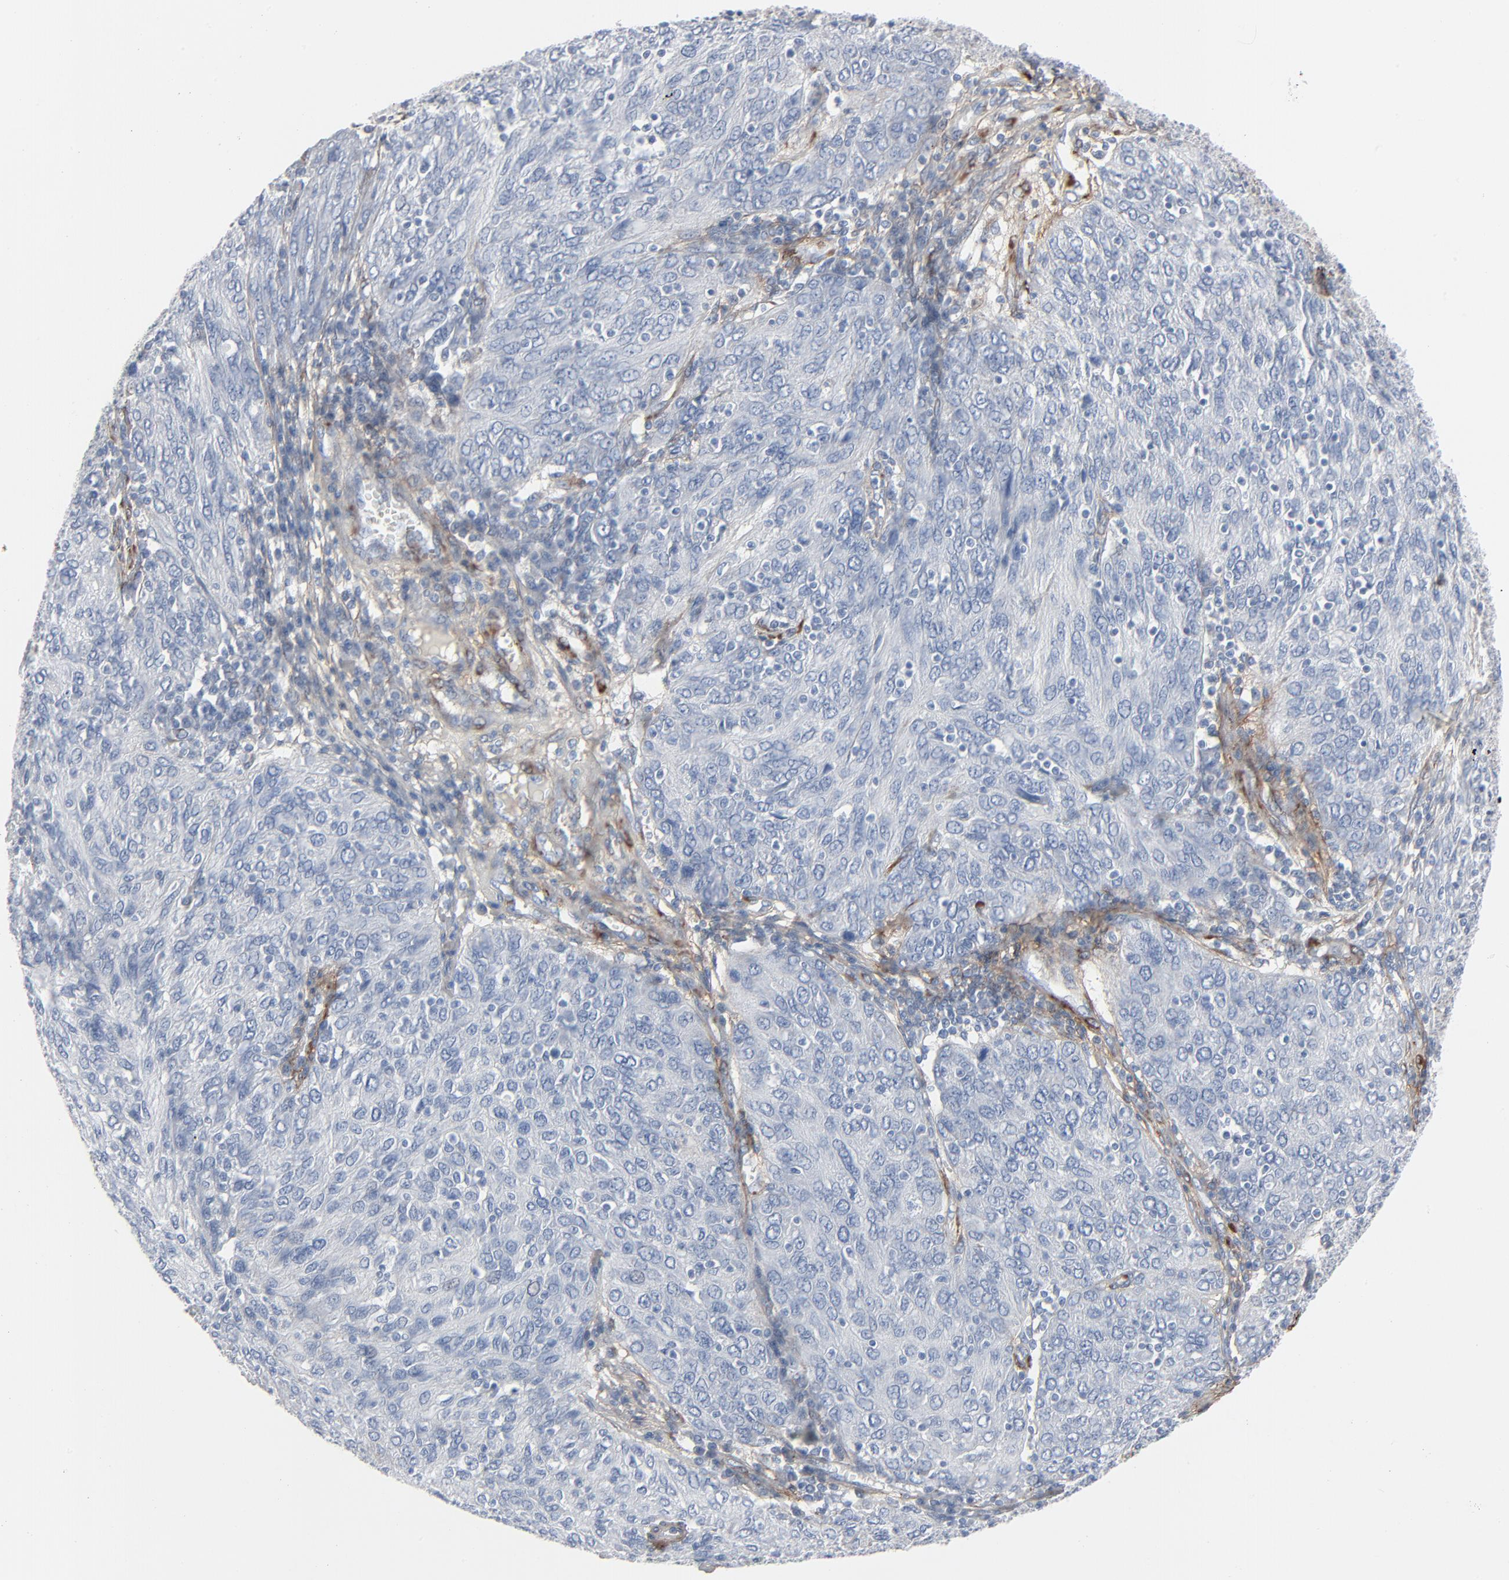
{"staining": {"intensity": "negative", "quantity": "none", "location": "none"}, "tissue": "ovarian cancer", "cell_type": "Tumor cells", "image_type": "cancer", "snomed": [{"axis": "morphology", "description": "Carcinoma, endometroid"}, {"axis": "topography", "description": "Ovary"}], "caption": "The micrograph exhibits no significant expression in tumor cells of endometroid carcinoma (ovarian). (IHC, brightfield microscopy, high magnification).", "gene": "BGN", "patient": {"sex": "female", "age": 50}}